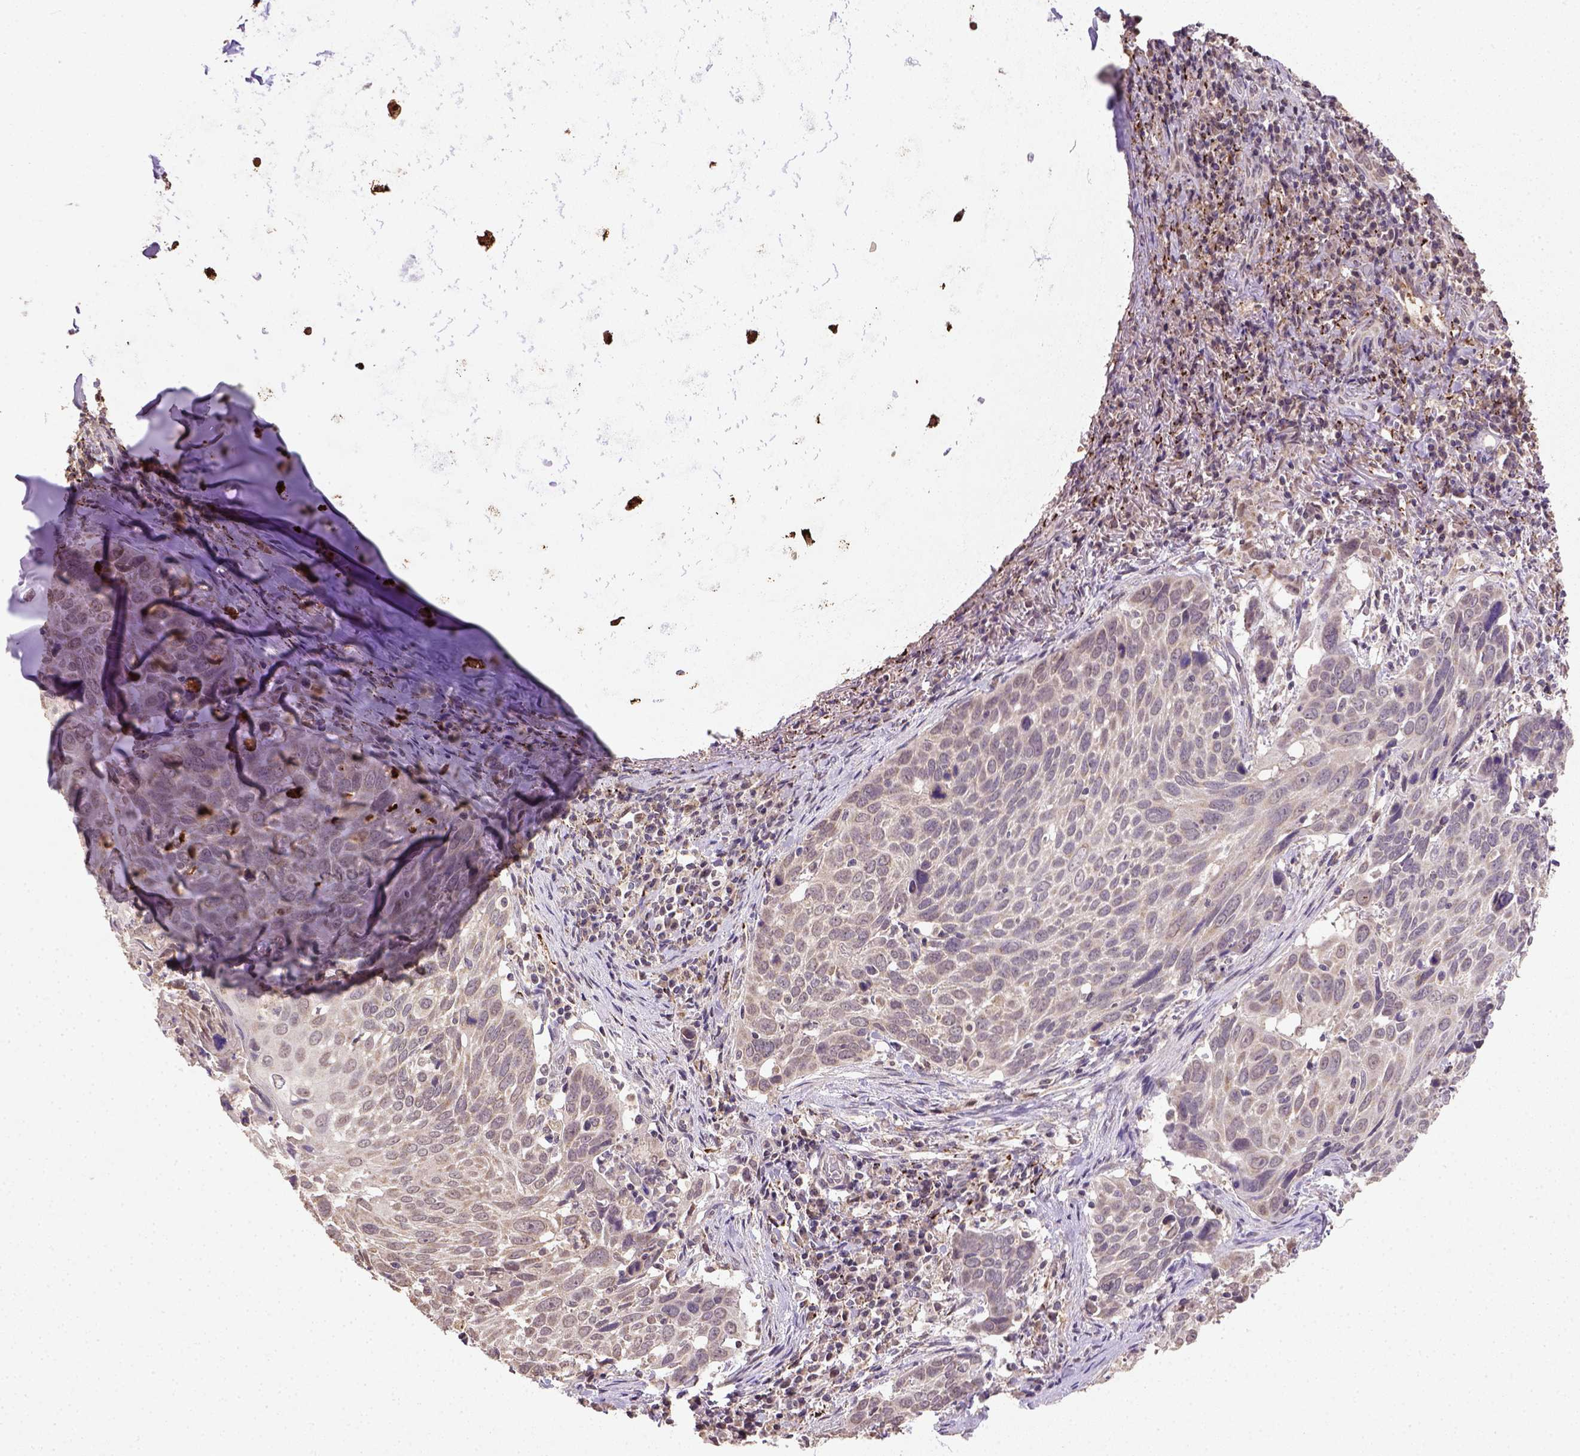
{"staining": {"intensity": "weak", "quantity": ">75%", "location": "cytoplasmic/membranous"}, "tissue": "lung cancer", "cell_type": "Tumor cells", "image_type": "cancer", "snomed": [{"axis": "morphology", "description": "Squamous cell carcinoma, NOS"}, {"axis": "topography", "description": "Lung"}], "caption": "Tumor cells demonstrate low levels of weak cytoplasmic/membranous positivity in approximately >75% of cells in human squamous cell carcinoma (lung).", "gene": "NUDT10", "patient": {"sex": "male", "age": 57}}